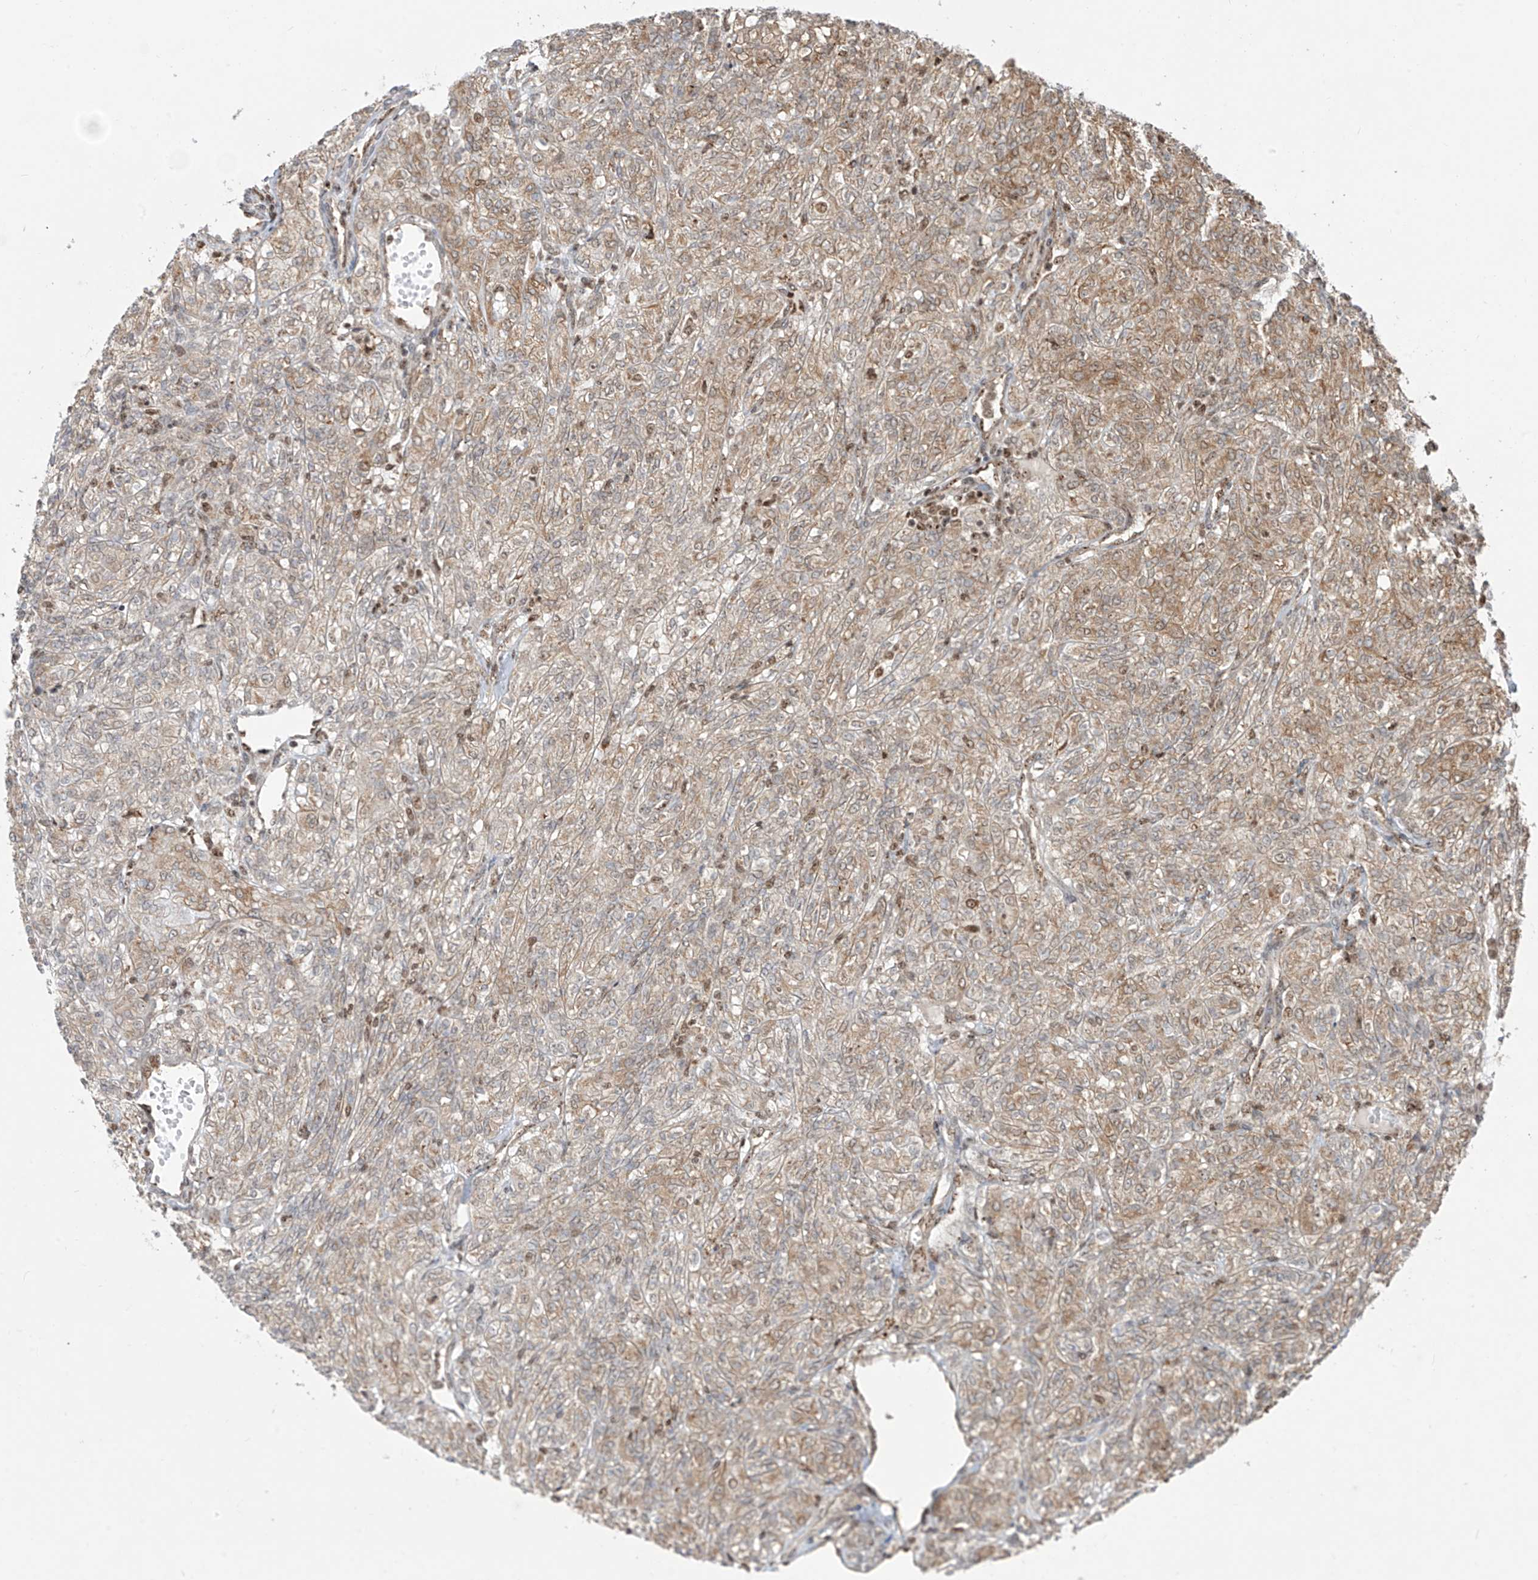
{"staining": {"intensity": "moderate", "quantity": "25%-75%", "location": "cytoplasmic/membranous,nuclear"}, "tissue": "renal cancer", "cell_type": "Tumor cells", "image_type": "cancer", "snomed": [{"axis": "morphology", "description": "Adenocarcinoma, NOS"}, {"axis": "topography", "description": "Kidney"}], "caption": "Protein expression analysis of renal cancer demonstrates moderate cytoplasmic/membranous and nuclear expression in approximately 25%-75% of tumor cells. Ihc stains the protein in brown and the nuclei are stained blue.", "gene": "ZBTB8A", "patient": {"sex": "male", "age": 77}}